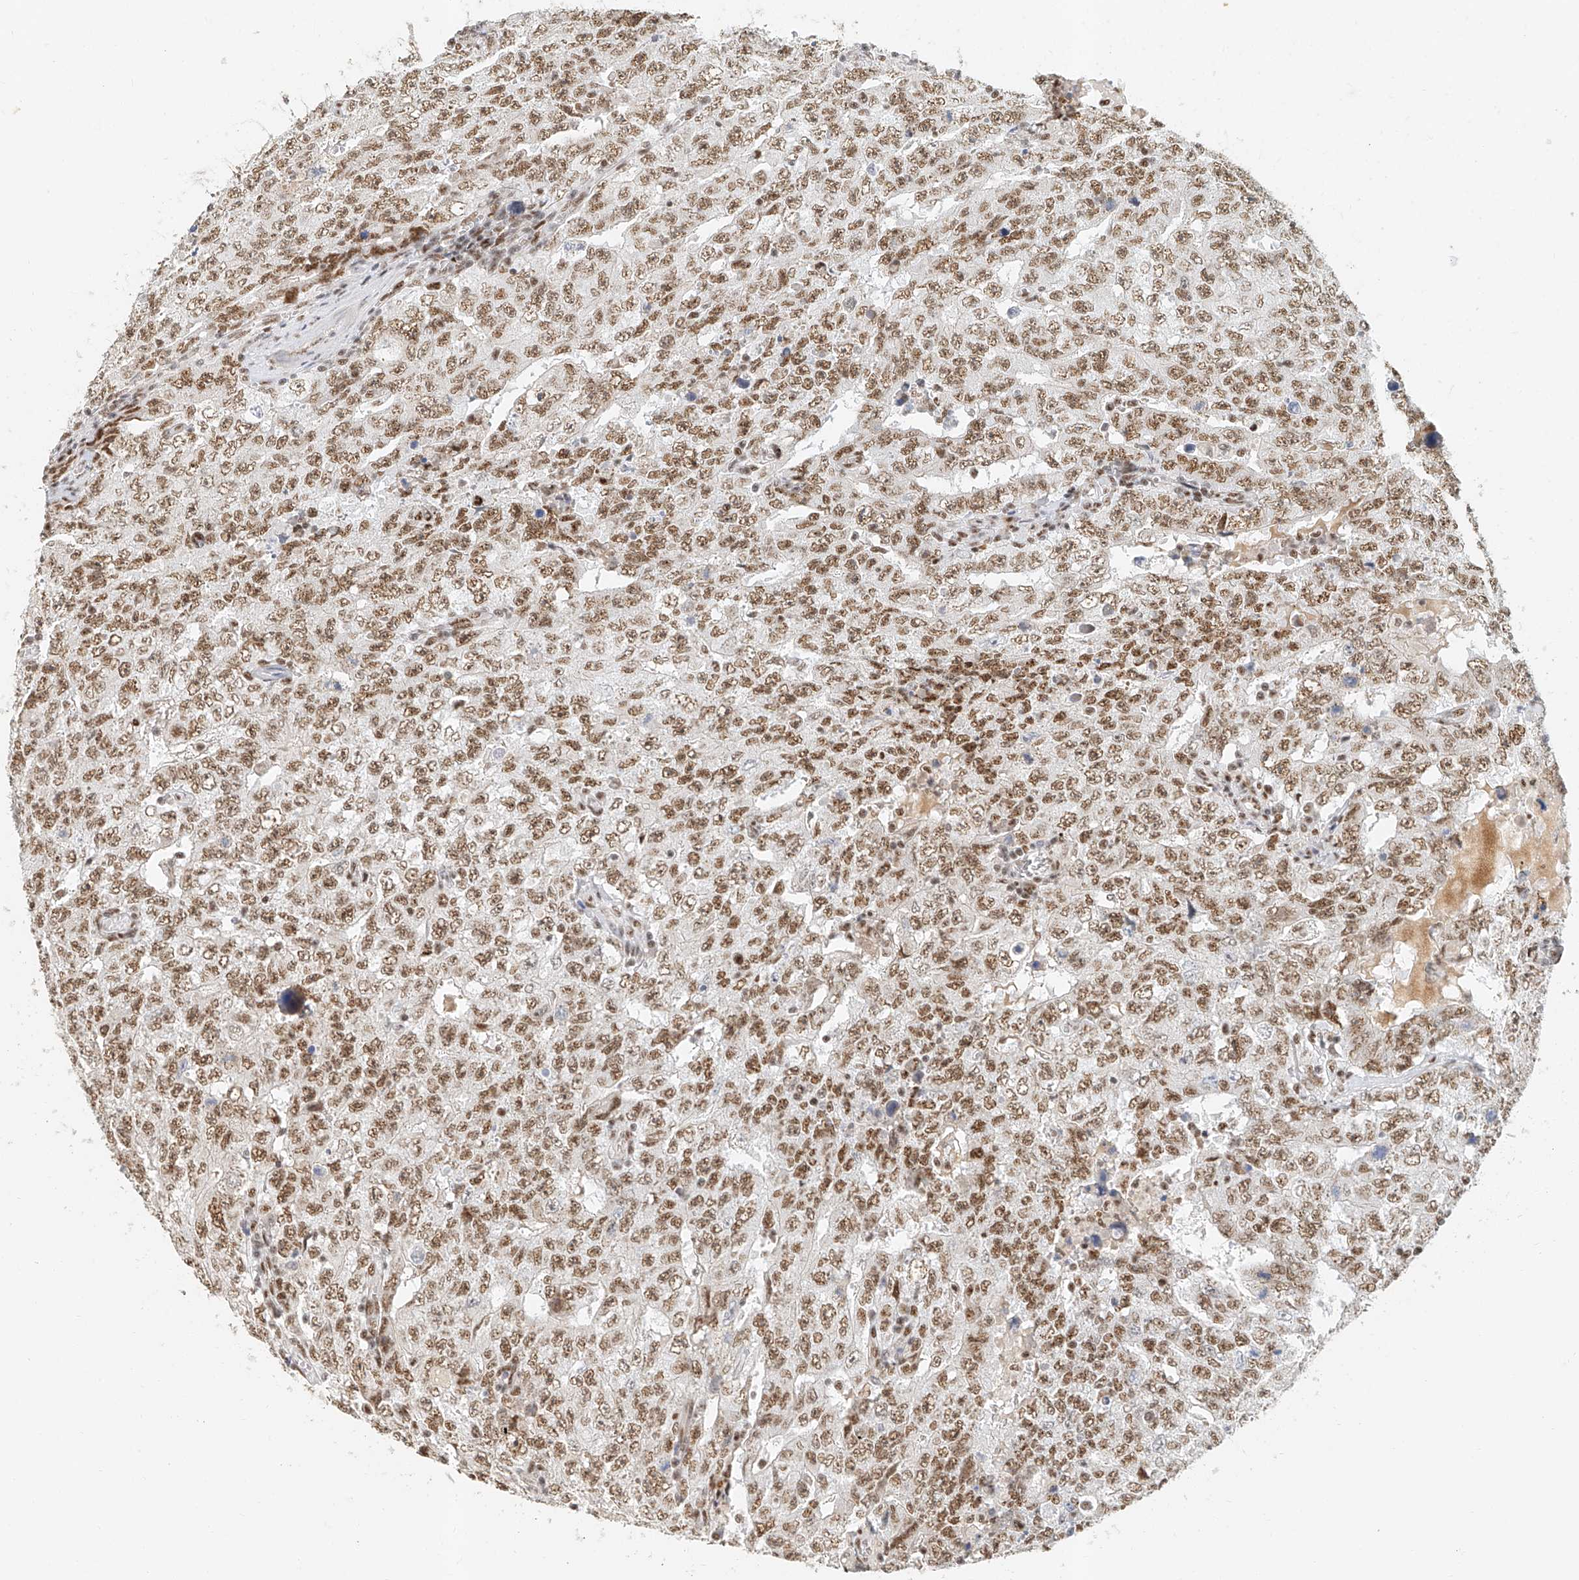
{"staining": {"intensity": "moderate", "quantity": ">75%", "location": "nuclear"}, "tissue": "testis cancer", "cell_type": "Tumor cells", "image_type": "cancer", "snomed": [{"axis": "morphology", "description": "Carcinoma, Embryonal, NOS"}, {"axis": "topography", "description": "Testis"}], "caption": "IHC (DAB) staining of human testis cancer (embryonal carcinoma) demonstrates moderate nuclear protein staining in about >75% of tumor cells.", "gene": "CXorf58", "patient": {"sex": "male", "age": 26}}